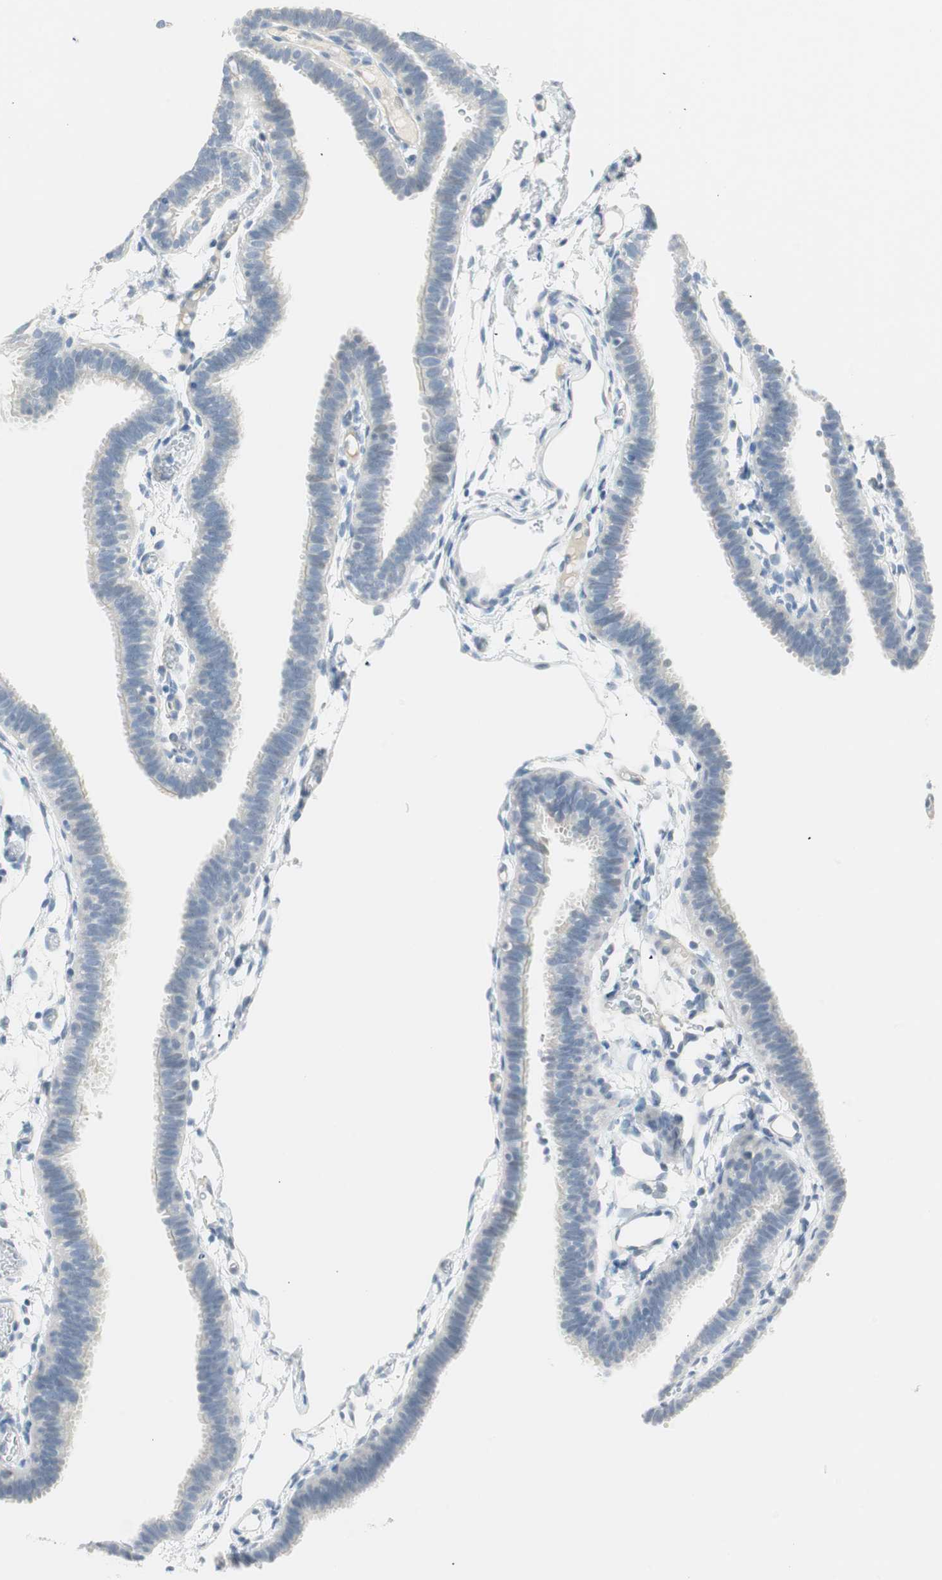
{"staining": {"intensity": "negative", "quantity": "none", "location": "none"}, "tissue": "fallopian tube", "cell_type": "Glandular cells", "image_type": "normal", "snomed": [{"axis": "morphology", "description": "Normal tissue, NOS"}, {"axis": "topography", "description": "Fallopian tube"}], "caption": "DAB (3,3'-diaminobenzidine) immunohistochemical staining of benign human fallopian tube reveals no significant positivity in glandular cells.", "gene": "MLLT10", "patient": {"sex": "female", "age": 29}}